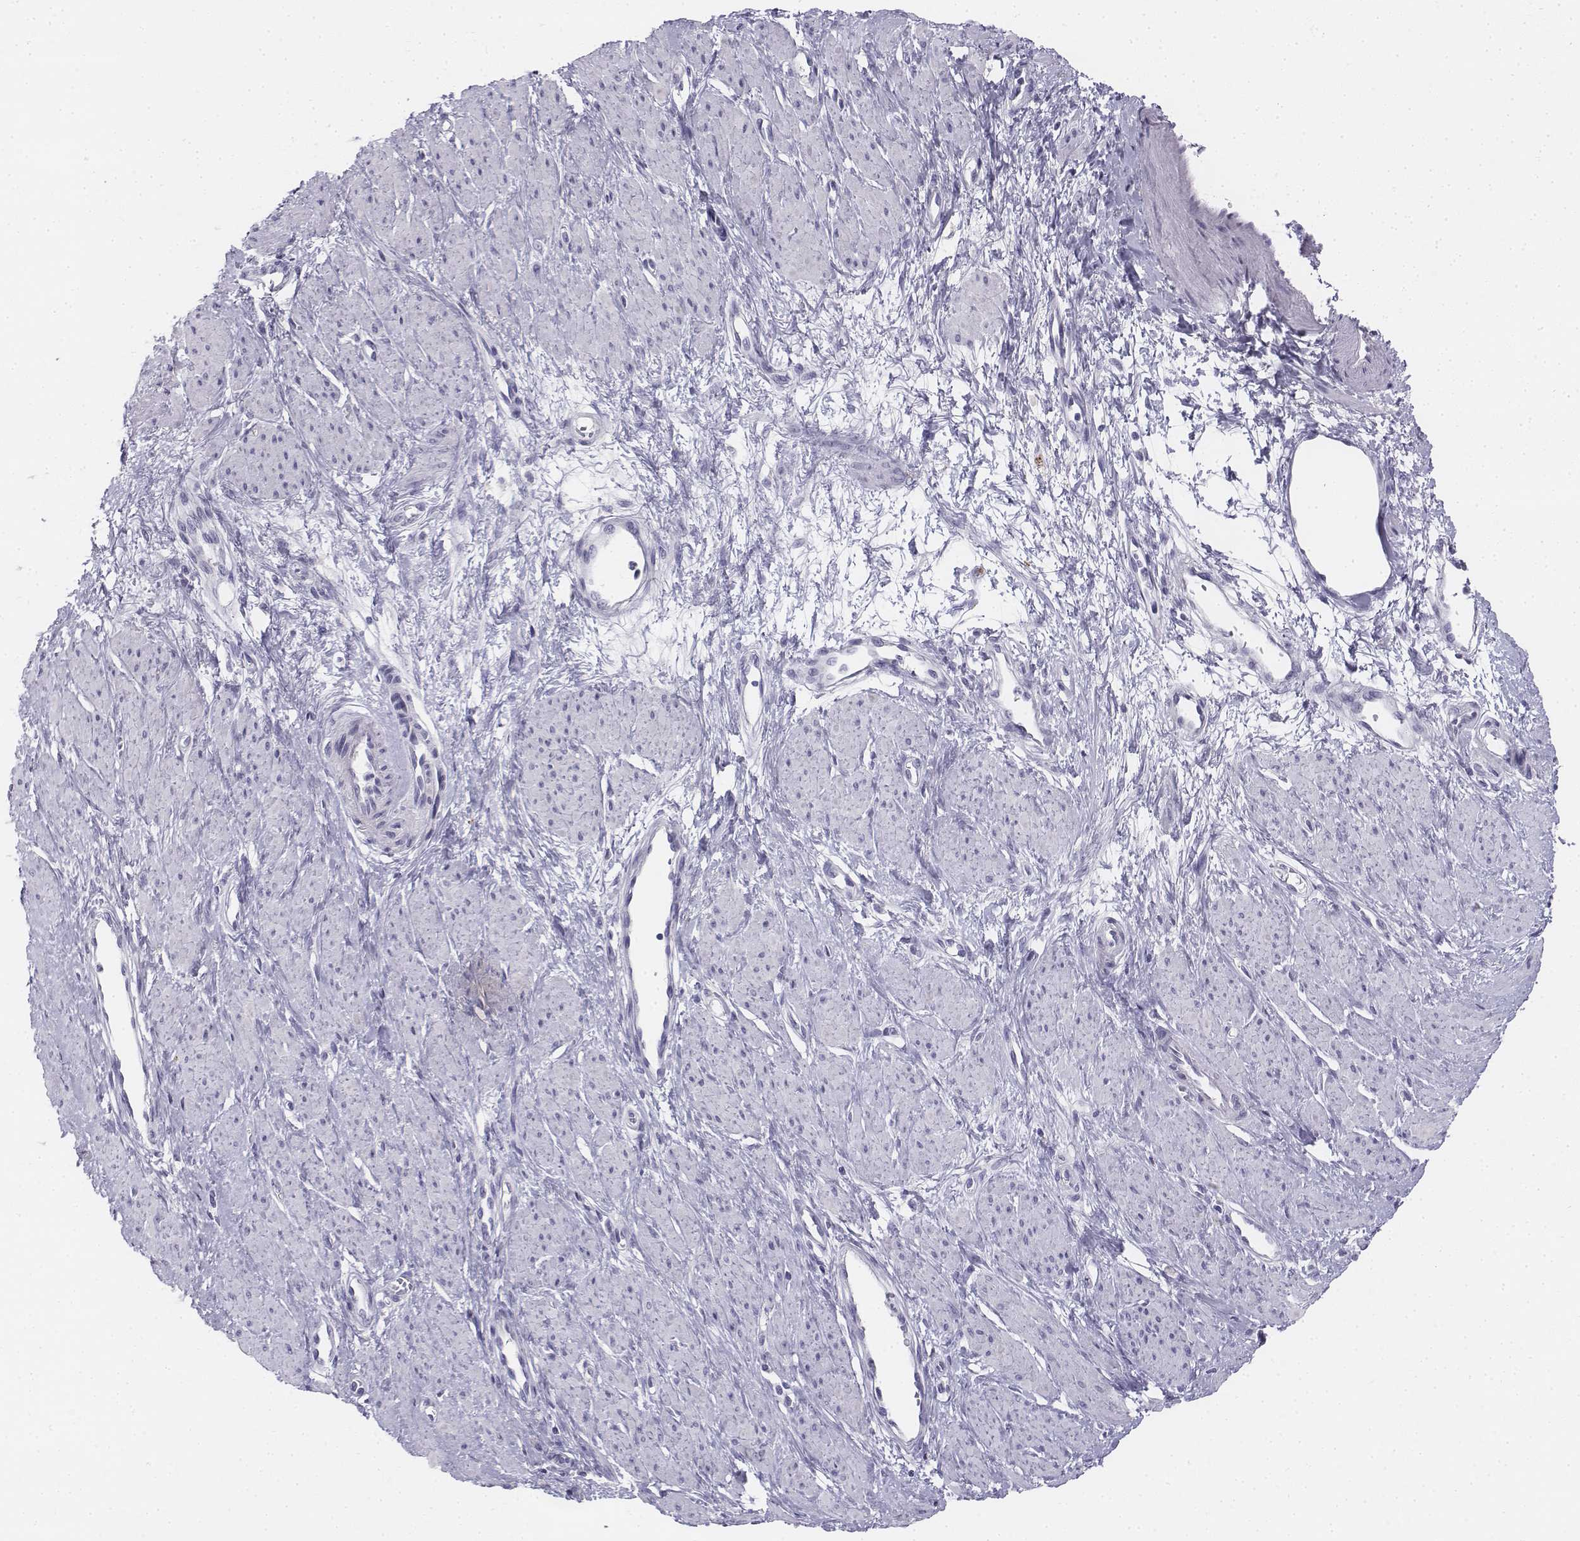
{"staining": {"intensity": "negative", "quantity": "none", "location": "none"}, "tissue": "smooth muscle", "cell_type": "Smooth muscle cells", "image_type": "normal", "snomed": [{"axis": "morphology", "description": "Normal tissue, NOS"}, {"axis": "topography", "description": "Smooth muscle"}, {"axis": "topography", "description": "Uterus"}], "caption": "The histopathology image exhibits no significant expression in smooth muscle cells of smooth muscle. (Stains: DAB (3,3'-diaminobenzidine) IHC with hematoxylin counter stain, Microscopy: brightfield microscopy at high magnification).", "gene": "TH", "patient": {"sex": "female", "age": 39}}